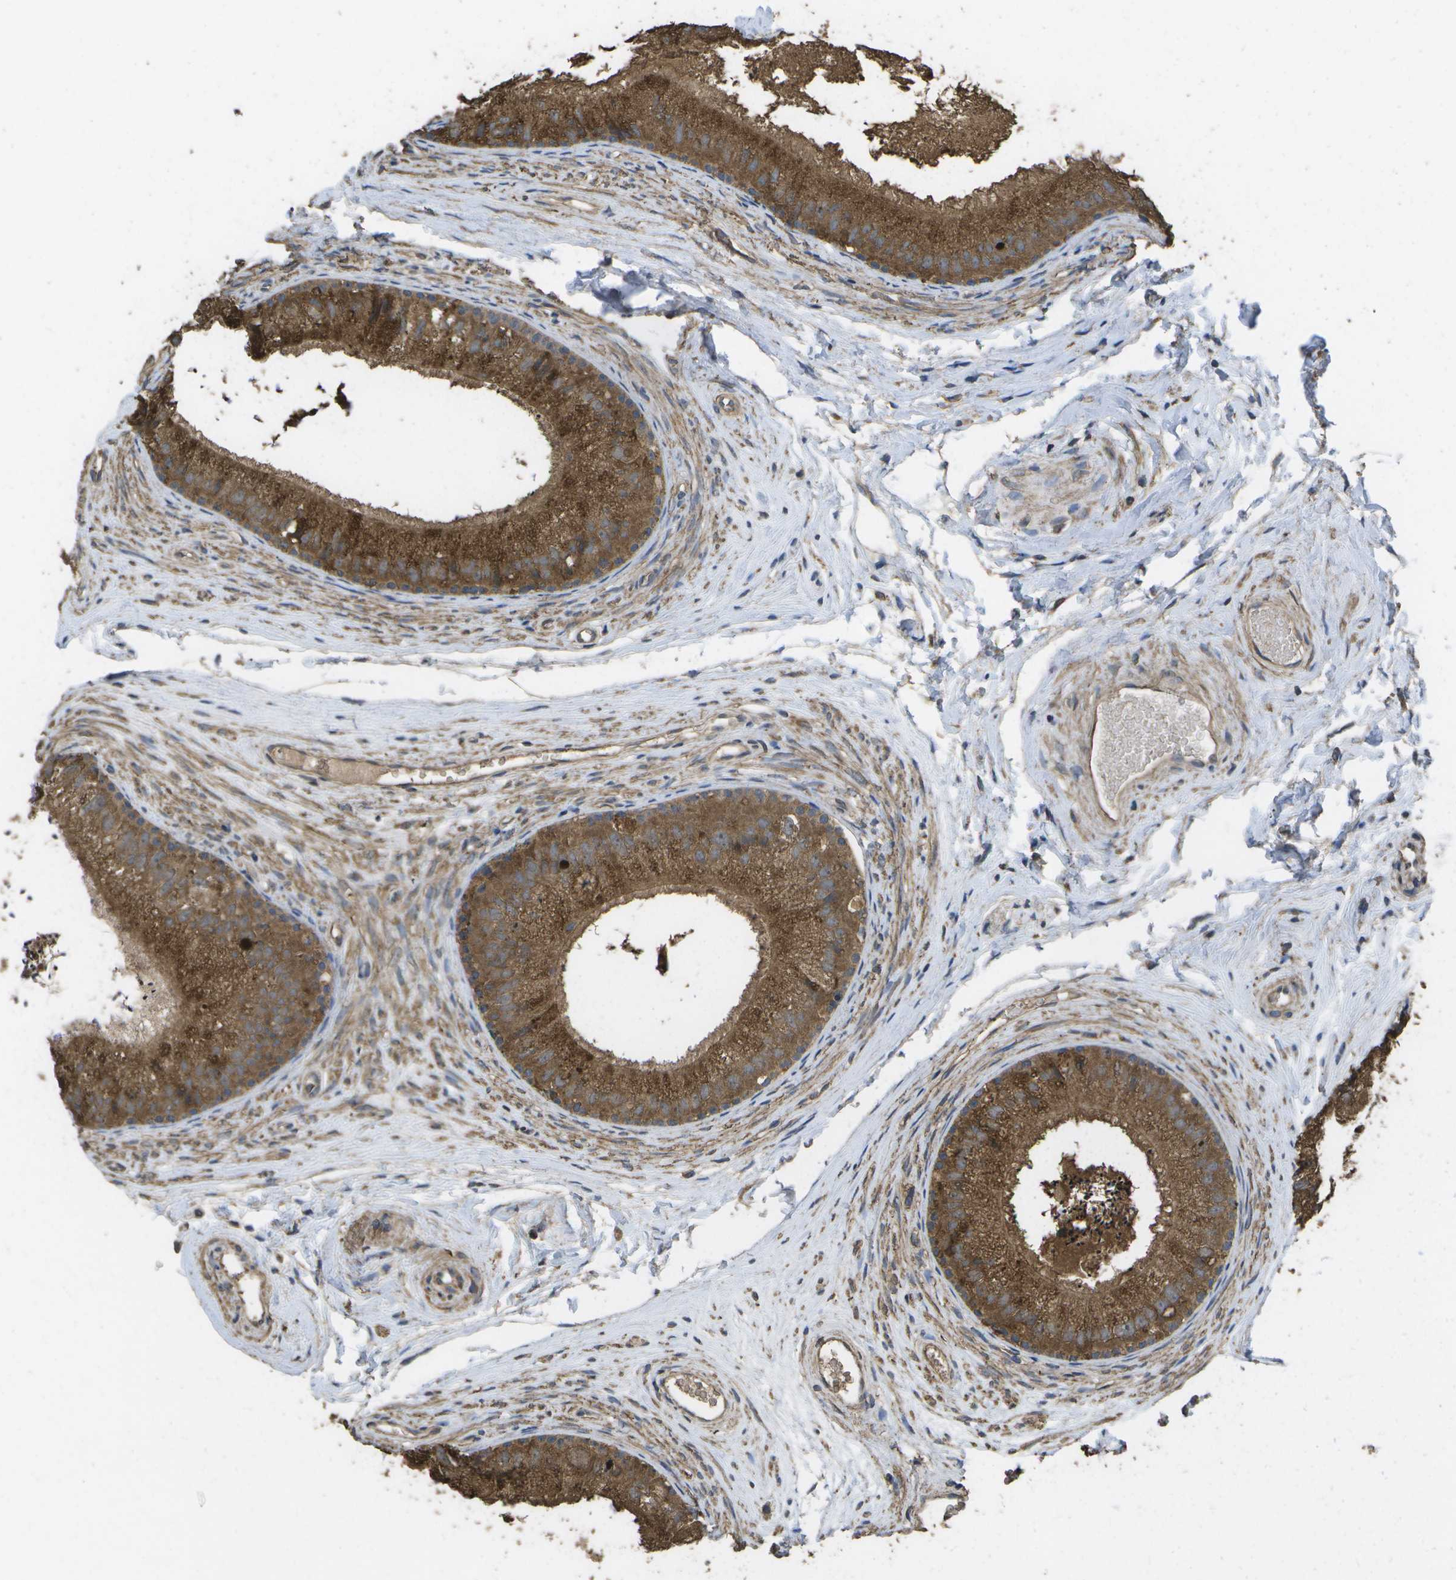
{"staining": {"intensity": "strong", "quantity": ">75%", "location": "cytoplasmic/membranous"}, "tissue": "epididymis", "cell_type": "Glandular cells", "image_type": "normal", "snomed": [{"axis": "morphology", "description": "Normal tissue, NOS"}, {"axis": "topography", "description": "Epididymis"}], "caption": "A histopathology image showing strong cytoplasmic/membranous staining in about >75% of glandular cells in normal epididymis, as visualized by brown immunohistochemical staining.", "gene": "SACS", "patient": {"sex": "male", "age": 56}}